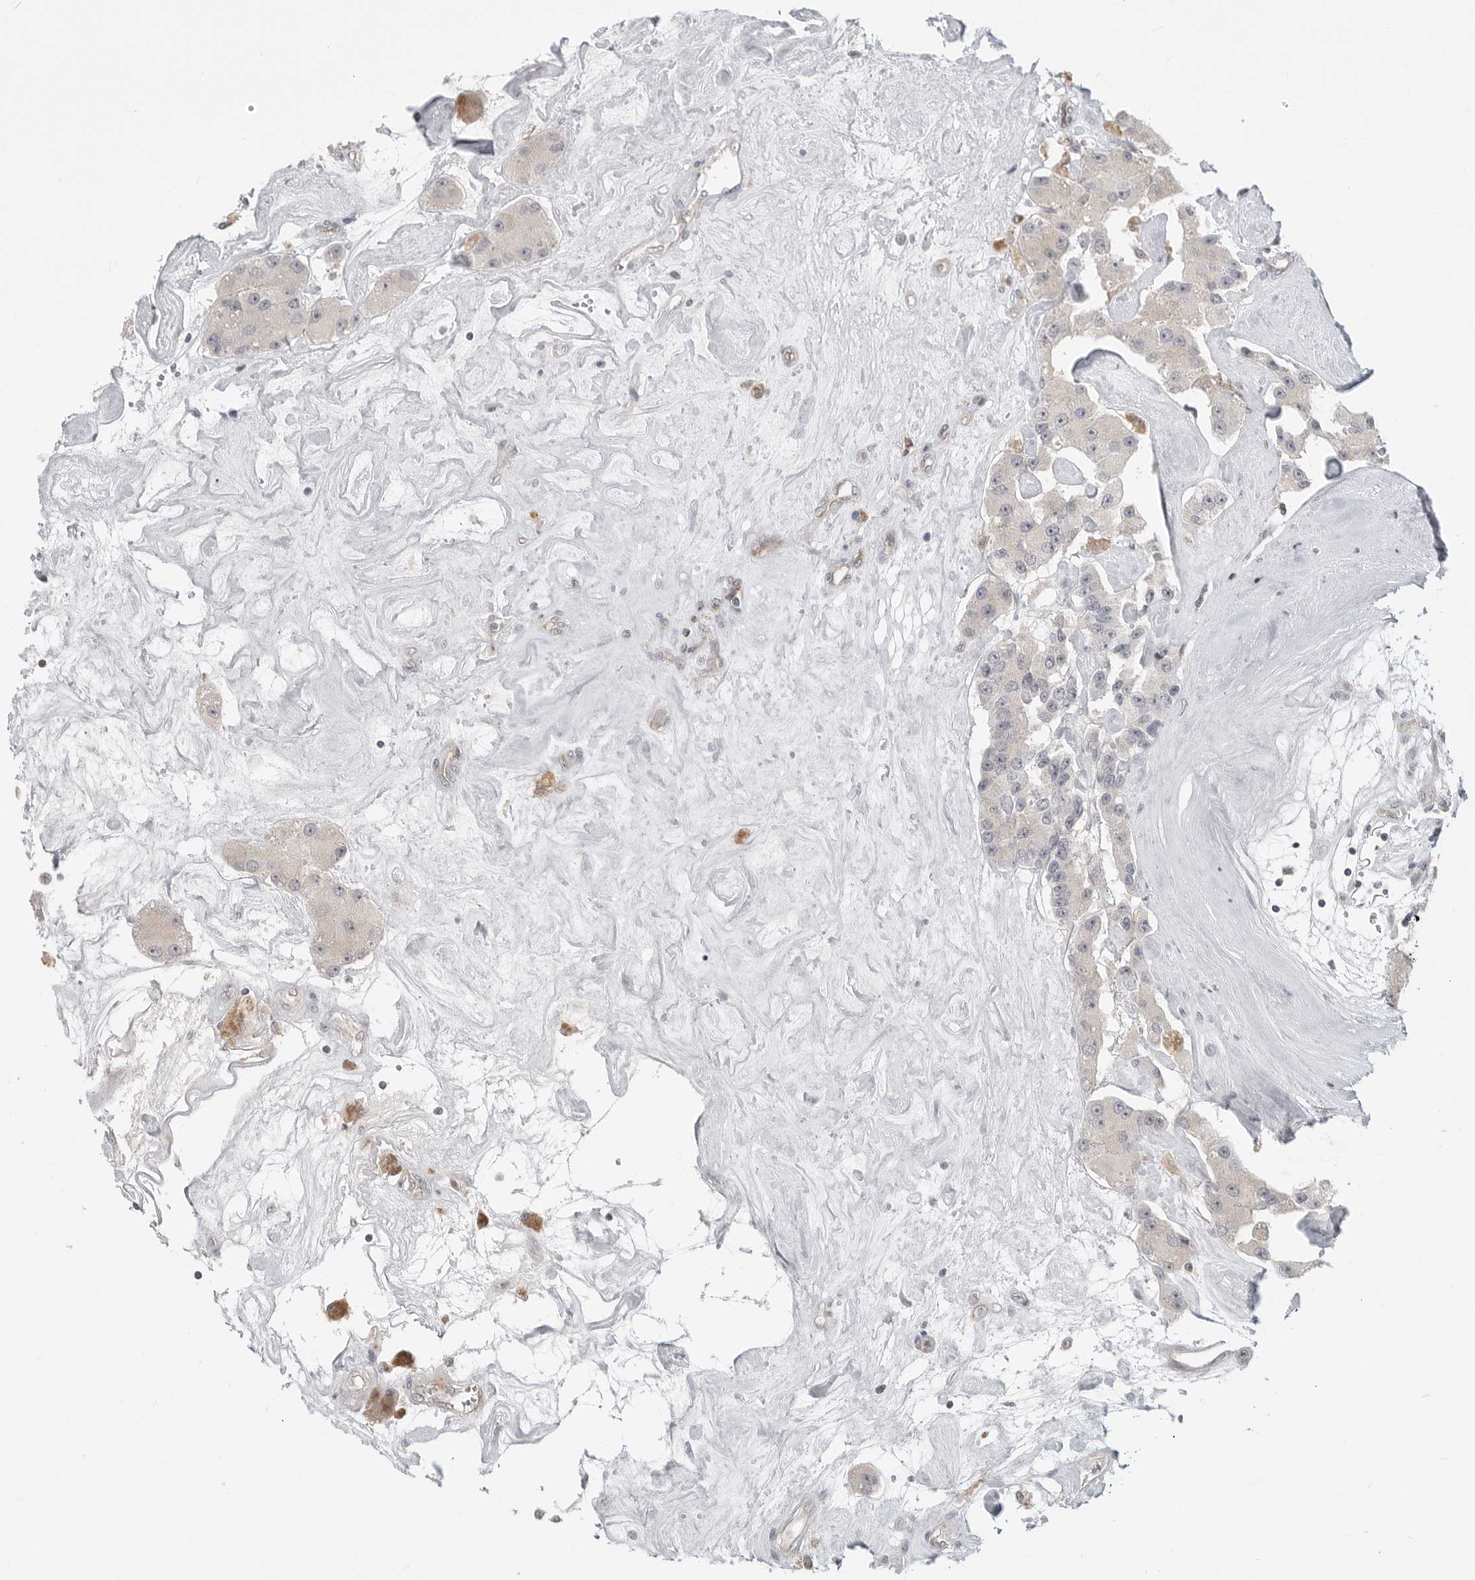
{"staining": {"intensity": "negative", "quantity": "none", "location": "none"}, "tissue": "carcinoid", "cell_type": "Tumor cells", "image_type": "cancer", "snomed": [{"axis": "morphology", "description": "Carcinoid, malignant, NOS"}, {"axis": "topography", "description": "Pancreas"}], "caption": "Immunohistochemistry (IHC) histopathology image of neoplastic tissue: human carcinoid stained with DAB (3,3'-diaminobenzidine) shows no significant protein positivity in tumor cells.", "gene": "IFNGR1", "patient": {"sex": "male", "age": 41}}